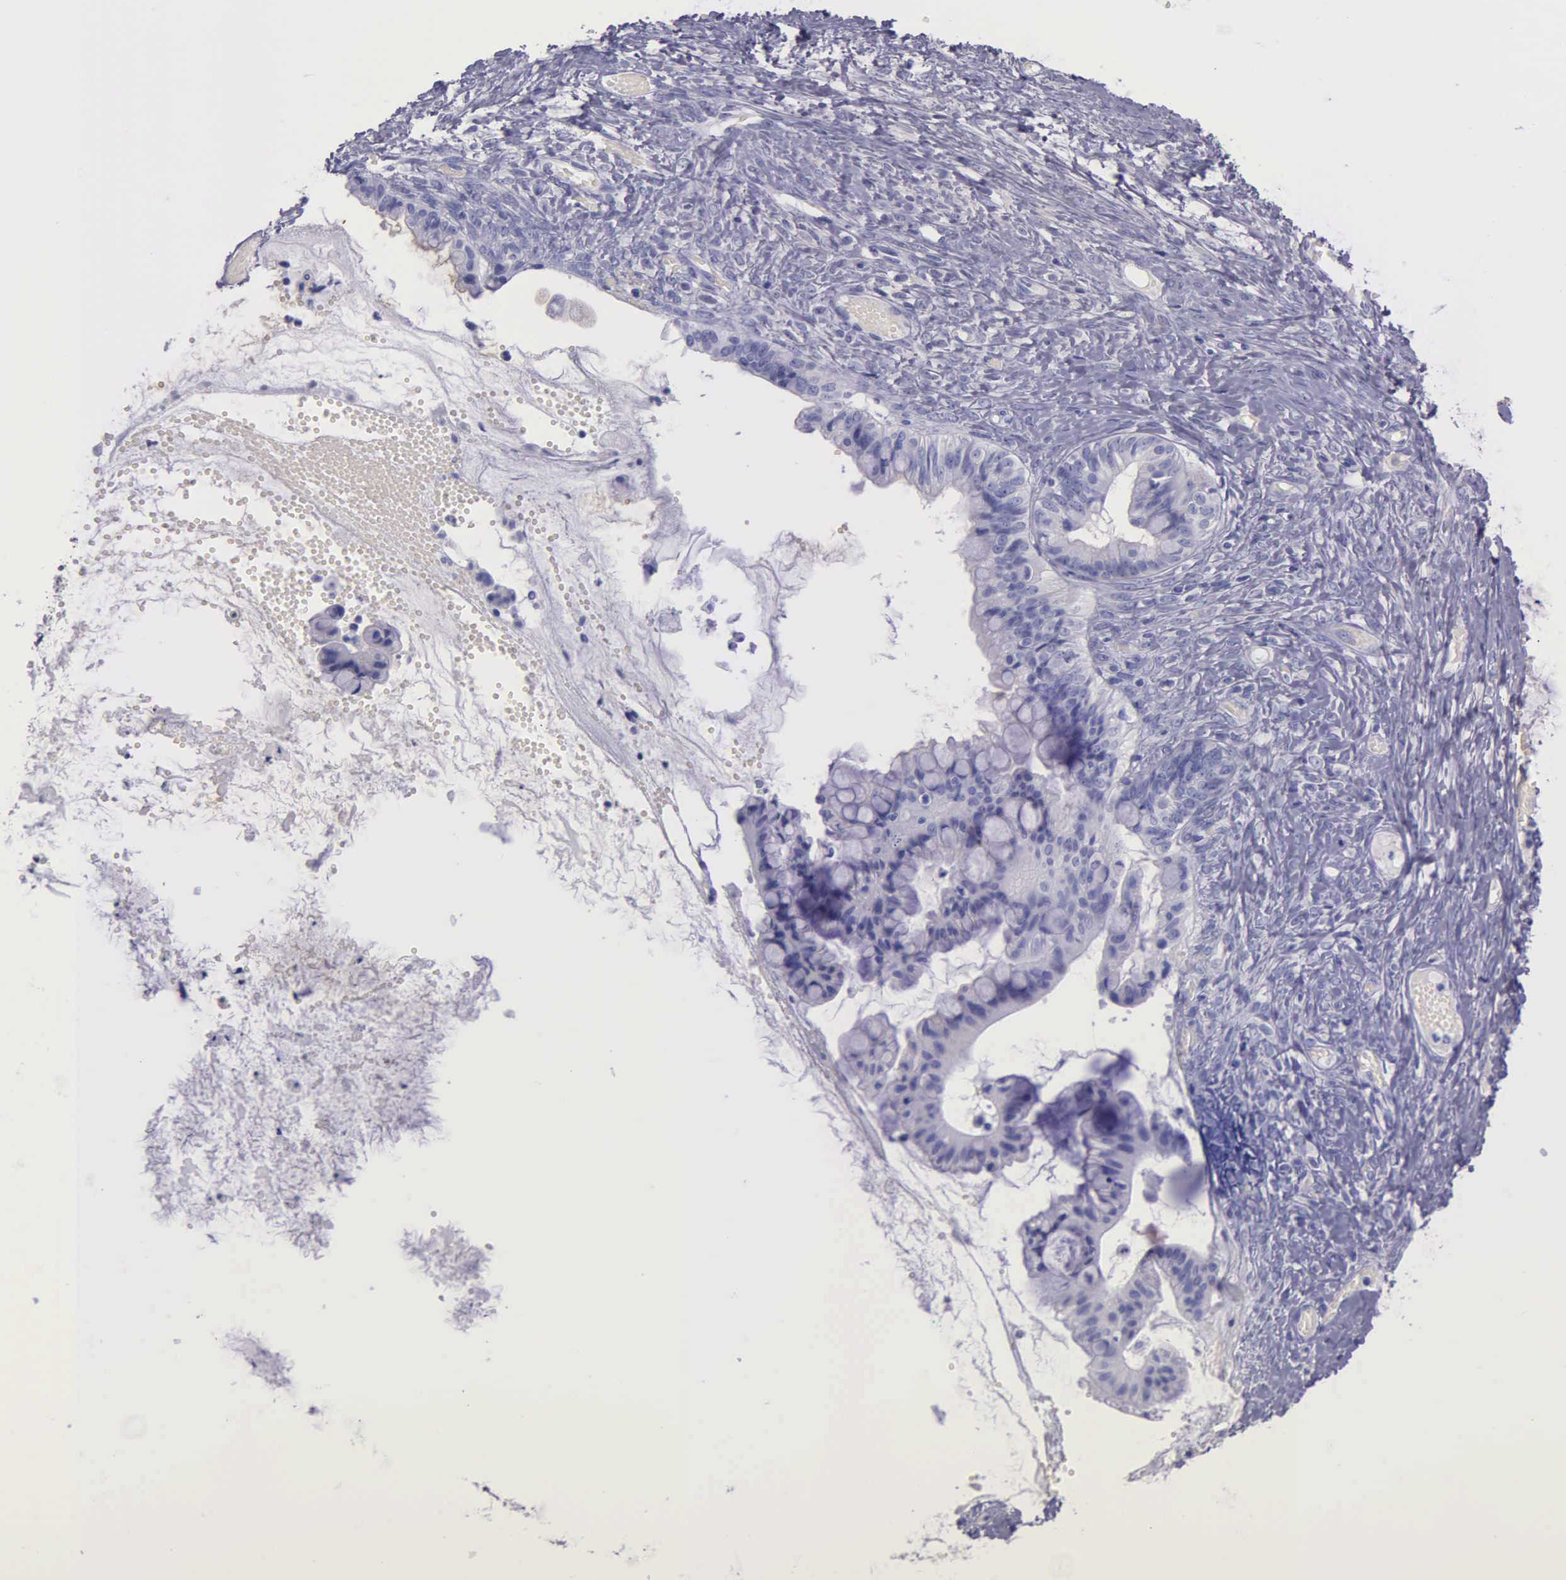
{"staining": {"intensity": "negative", "quantity": "none", "location": "none"}, "tissue": "ovarian cancer", "cell_type": "Tumor cells", "image_type": "cancer", "snomed": [{"axis": "morphology", "description": "Cystadenocarcinoma, mucinous, NOS"}, {"axis": "topography", "description": "Ovary"}], "caption": "IHC micrograph of neoplastic tissue: human mucinous cystadenocarcinoma (ovarian) stained with DAB exhibits no significant protein staining in tumor cells.", "gene": "GSTT2", "patient": {"sex": "female", "age": 57}}